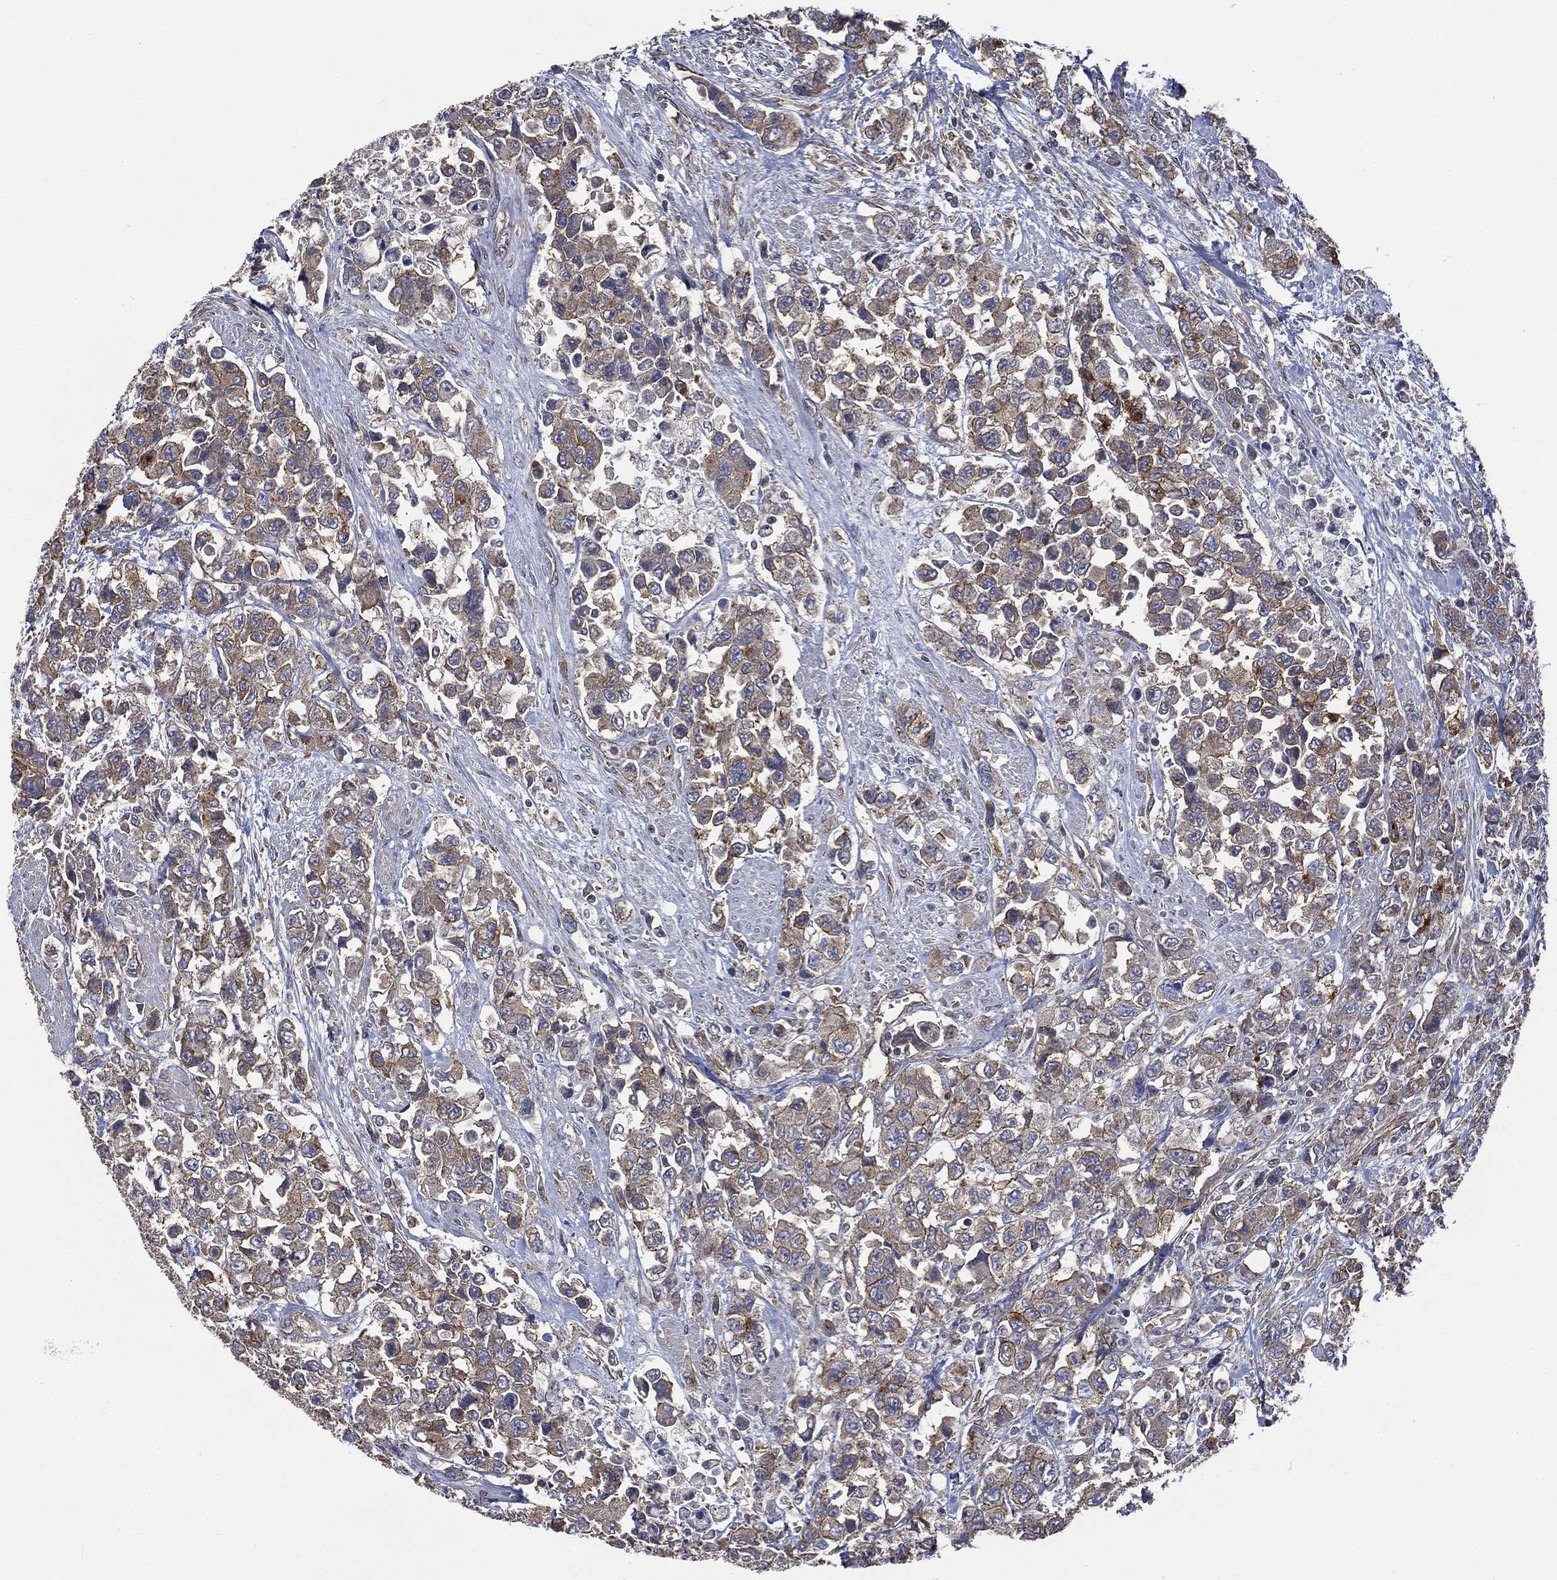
{"staining": {"intensity": "moderate", "quantity": "25%-75%", "location": "cytoplasmic/membranous"}, "tissue": "urothelial cancer", "cell_type": "Tumor cells", "image_type": "cancer", "snomed": [{"axis": "morphology", "description": "Urothelial carcinoma, High grade"}, {"axis": "topography", "description": "Urinary bladder"}], "caption": "Brown immunohistochemical staining in human high-grade urothelial carcinoma exhibits moderate cytoplasmic/membranous expression in approximately 25%-75% of tumor cells. The staining was performed using DAB (3,3'-diaminobenzidine) to visualize the protein expression in brown, while the nuclei were stained in blue with hematoxylin (Magnification: 20x).", "gene": "EPS15L1", "patient": {"sex": "female", "age": 78}}